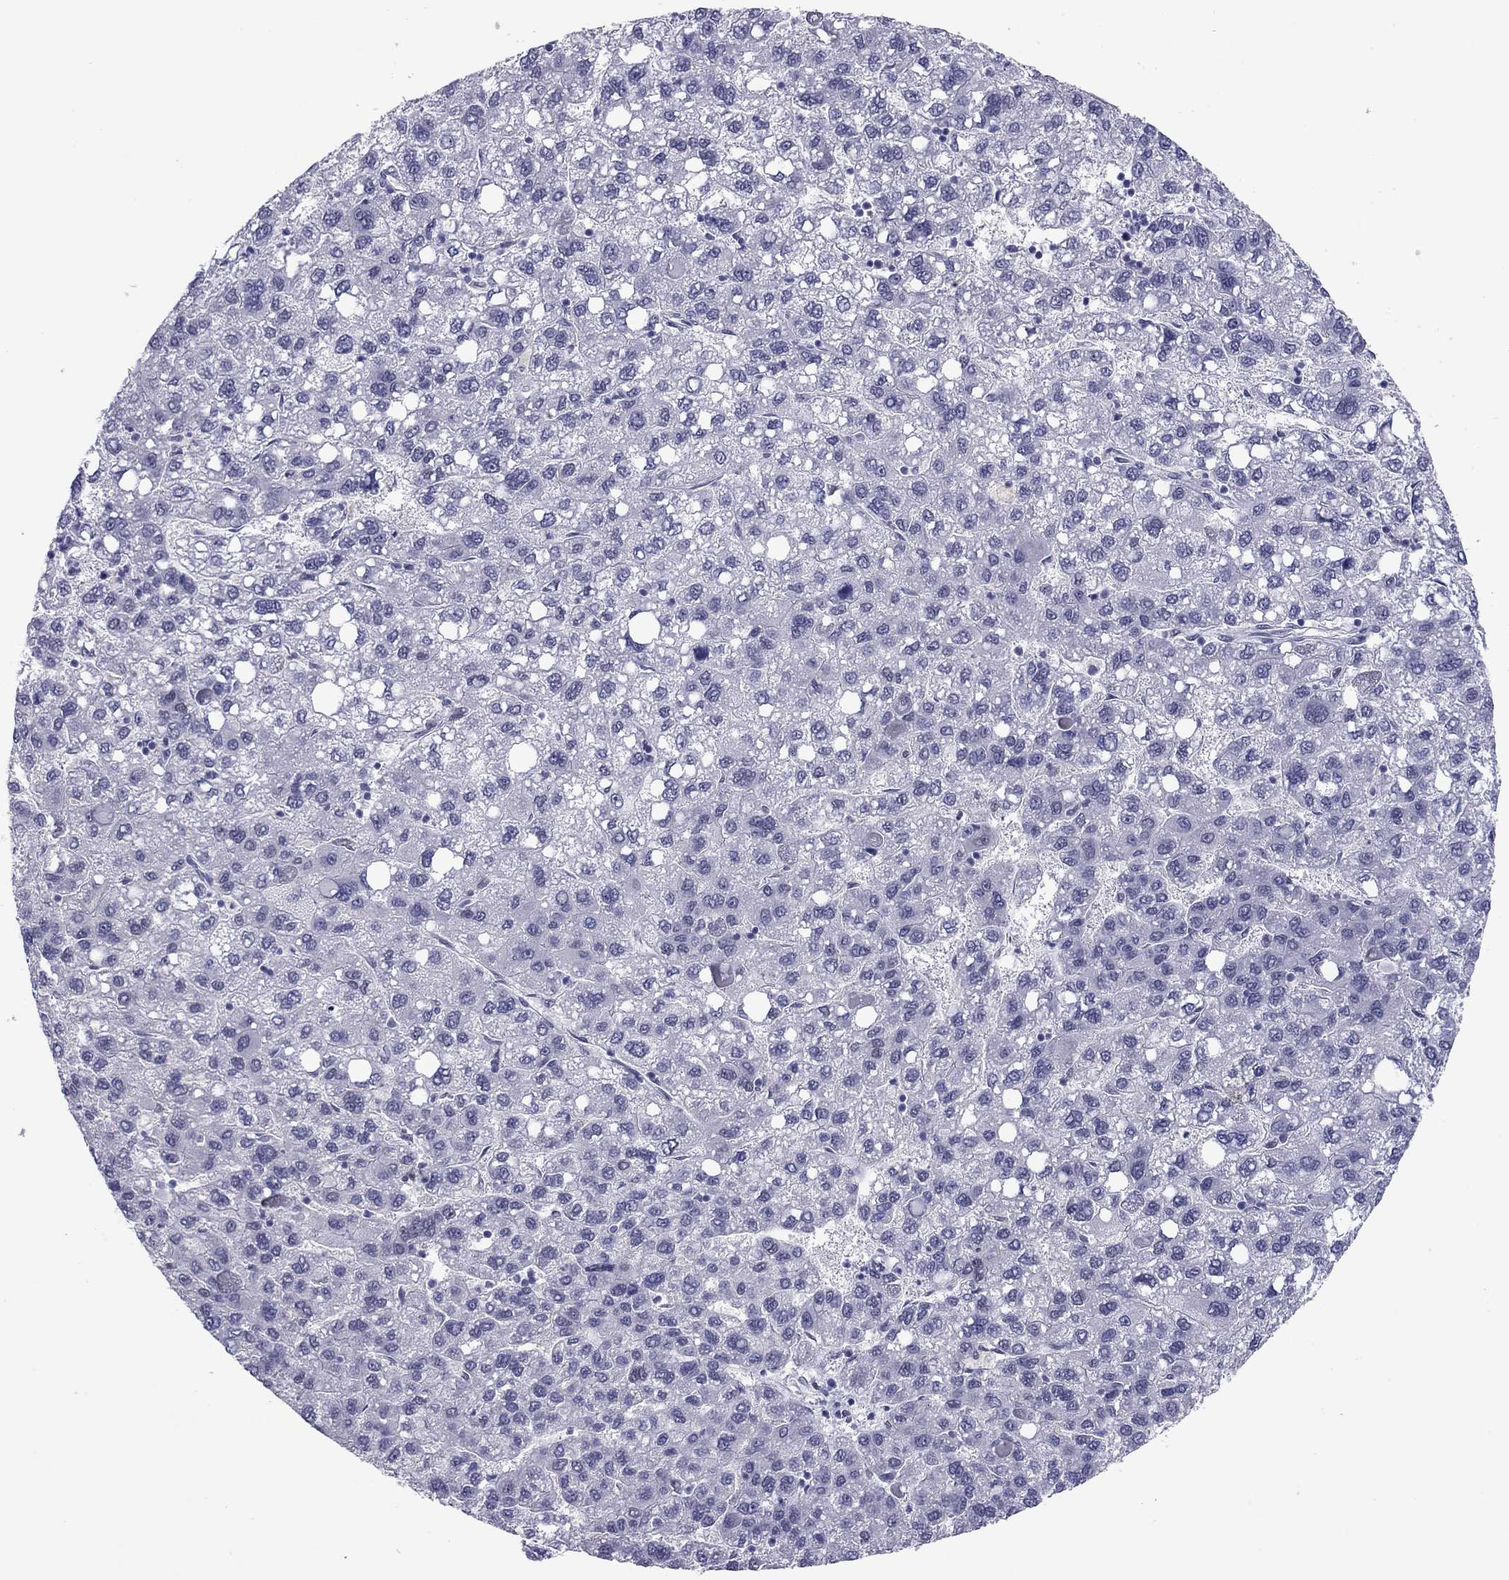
{"staining": {"intensity": "negative", "quantity": "none", "location": "none"}, "tissue": "liver cancer", "cell_type": "Tumor cells", "image_type": "cancer", "snomed": [{"axis": "morphology", "description": "Carcinoma, Hepatocellular, NOS"}, {"axis": "topography", "description": "Liver"}], "caption": "High power microscopy histopathology image of an IHC micrograph of liver cancer, revealing no significant positivity in tumor cells.", "gene": "DOT1L", "patient": {"sex": "female", "age": 82}}